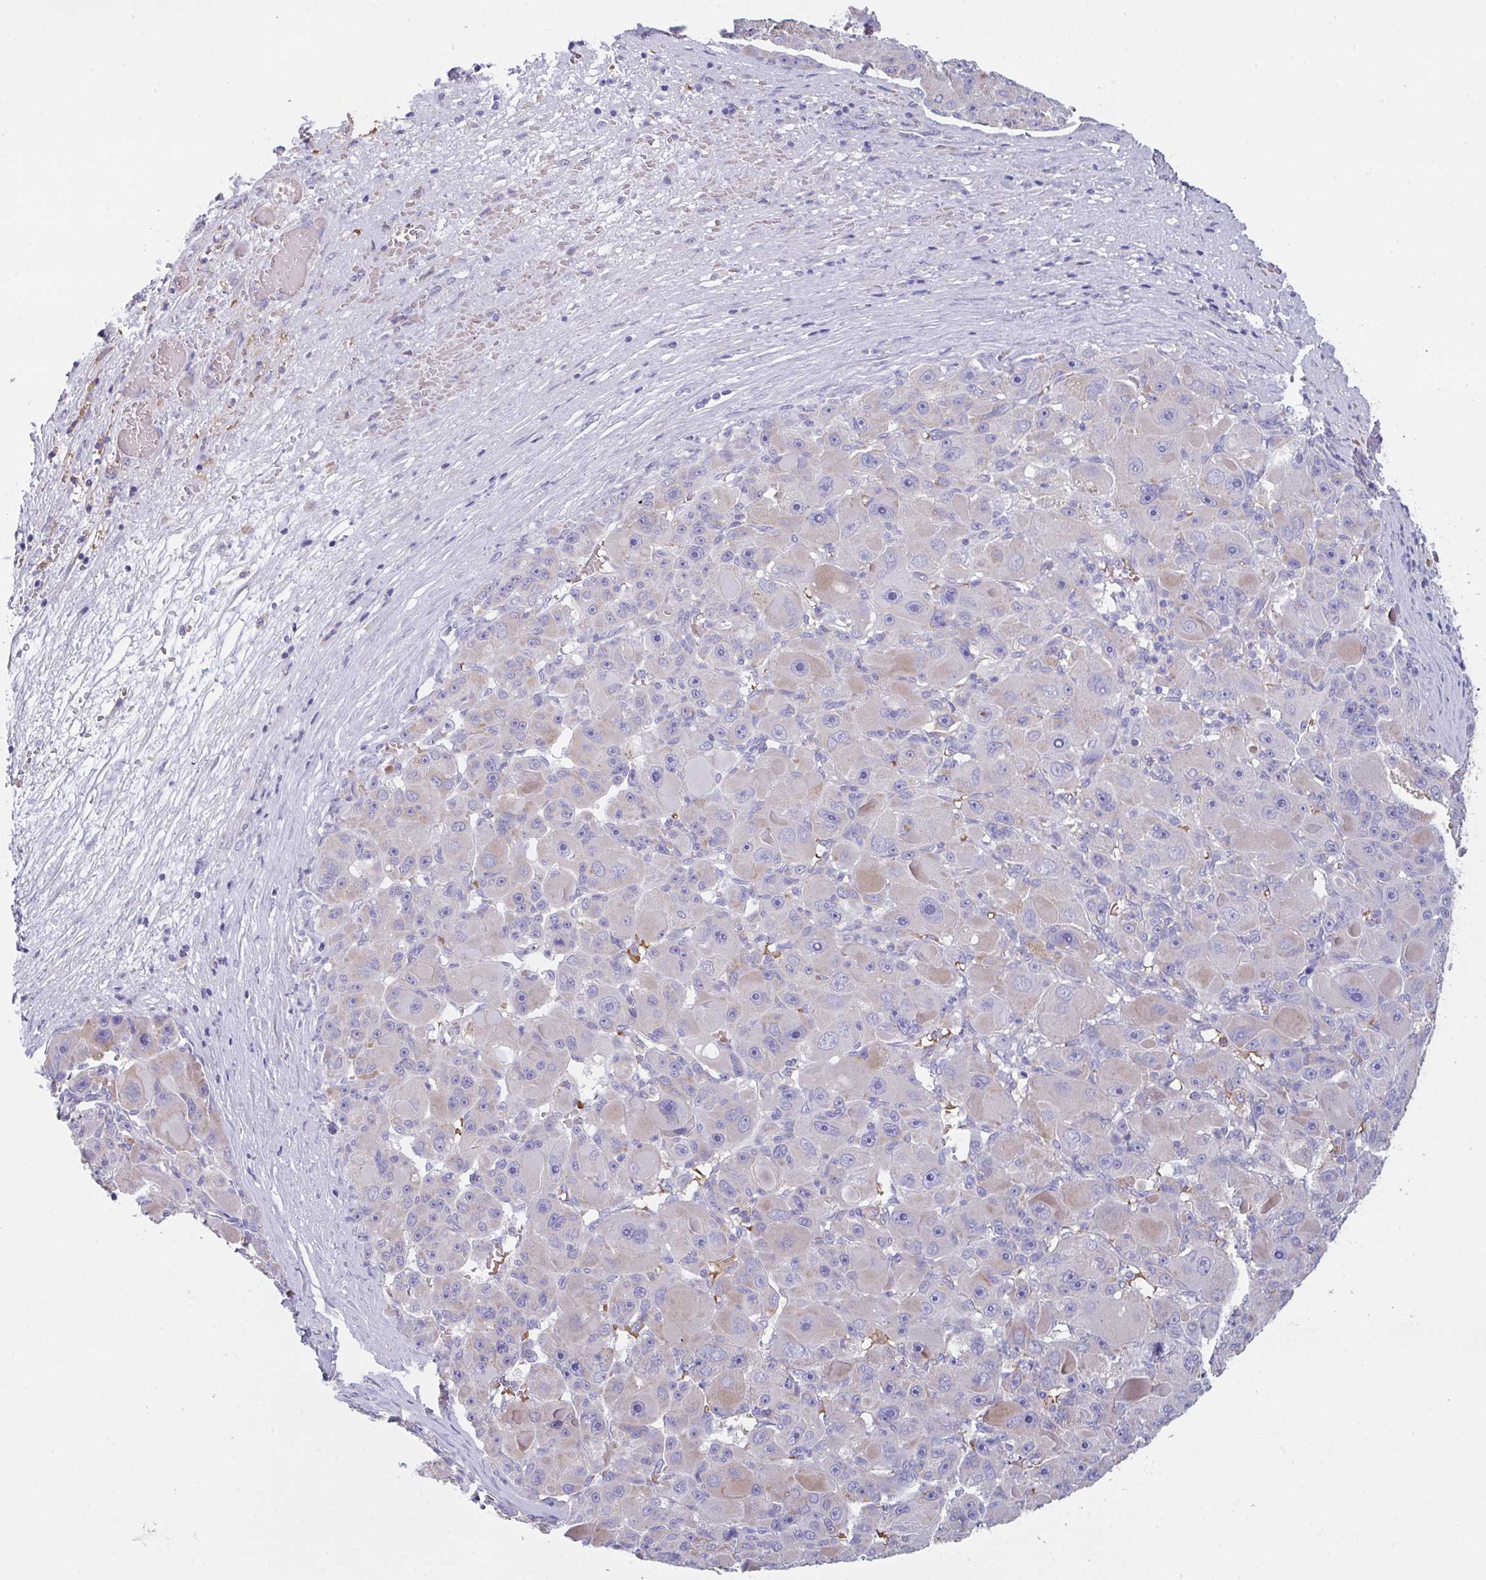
{"staining": {"intensity": "negative", "quantity": "none", "location": "none"}, "tissue": "liver cancer", "cell_type": "Tumor cells", "image_type": "cancer", "snomed": [{"axis": "morphology", "description": "Carcinoma, Hepatocellular, NOS"}, {"axis": "topography", "description": "Liver"}], "caption": "The immunohistochemistry (IHC) micrograph has no significant positivity in tumor cells of liver hepatocellular carcinoma tissue. Brightfield microscopy of immunohistochemistry stained with DAB (brown) and hematoxylin (blue), captured at high magnification.", "gene": "TFAP2C", "patient": {"sex": "male", "age": 76}}